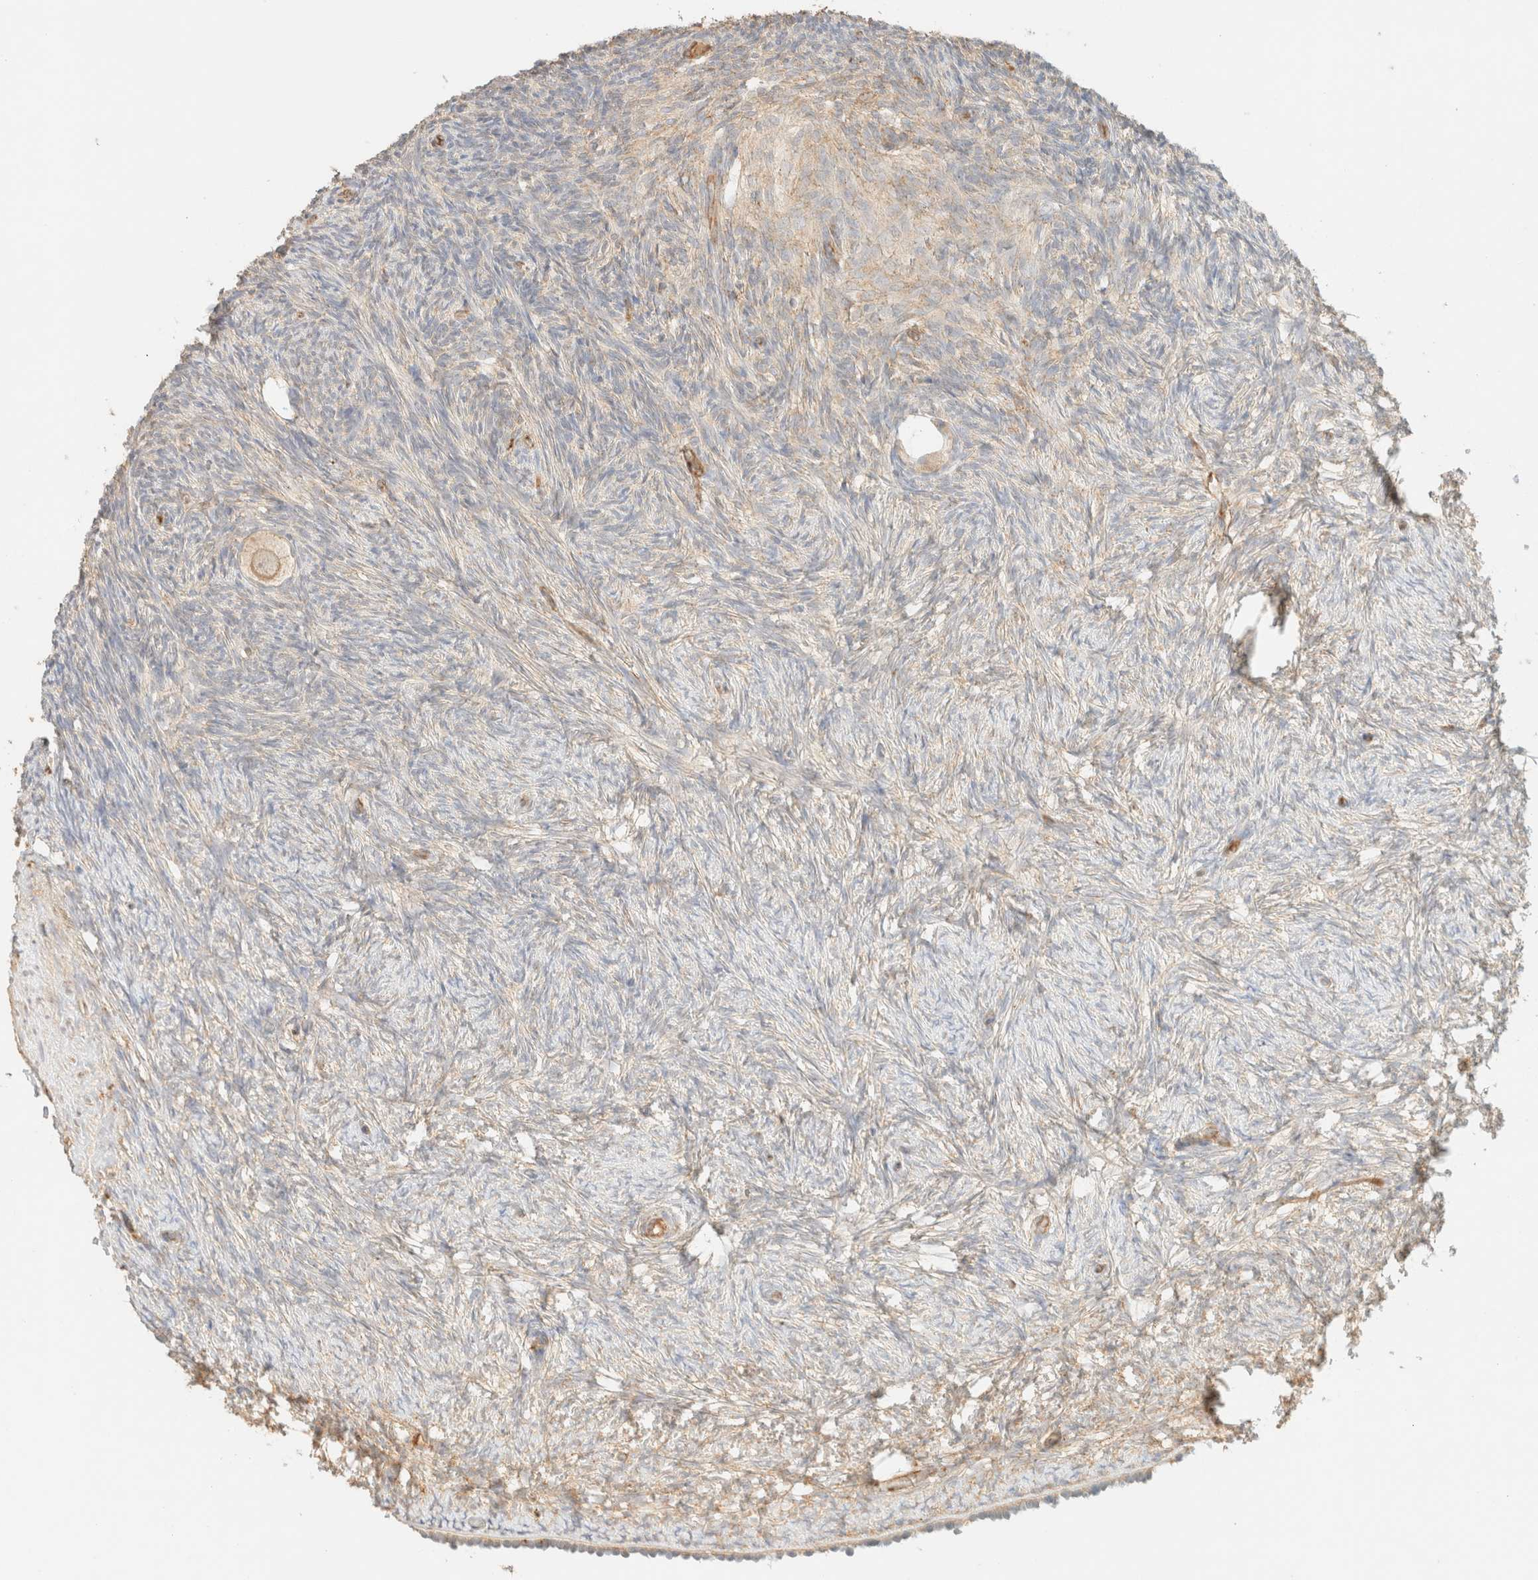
{"staining": {"intensity": "weak", "quantity": ">75%", "location": "cytoplasmic/membranous"}, "tissue": "ovary", "cell_type": "Follicle cells", "image_type": "normal", "snomed": [{"axis": "morphology", "description": "Normal tissue, NOS"}, {"axis": "topography", "description": "Ovary"}], "caption": "An IHC image of unremarkable tissue is shown. Protein staining in brown labels weak cytoplasmic/membranous positivity in ovary within follicle cells. The protein of interest is shown in brown color, while the nuclei are stained blue.", "gene": "SPARCL1", "patient": {"sex": "female", "age": 34}}